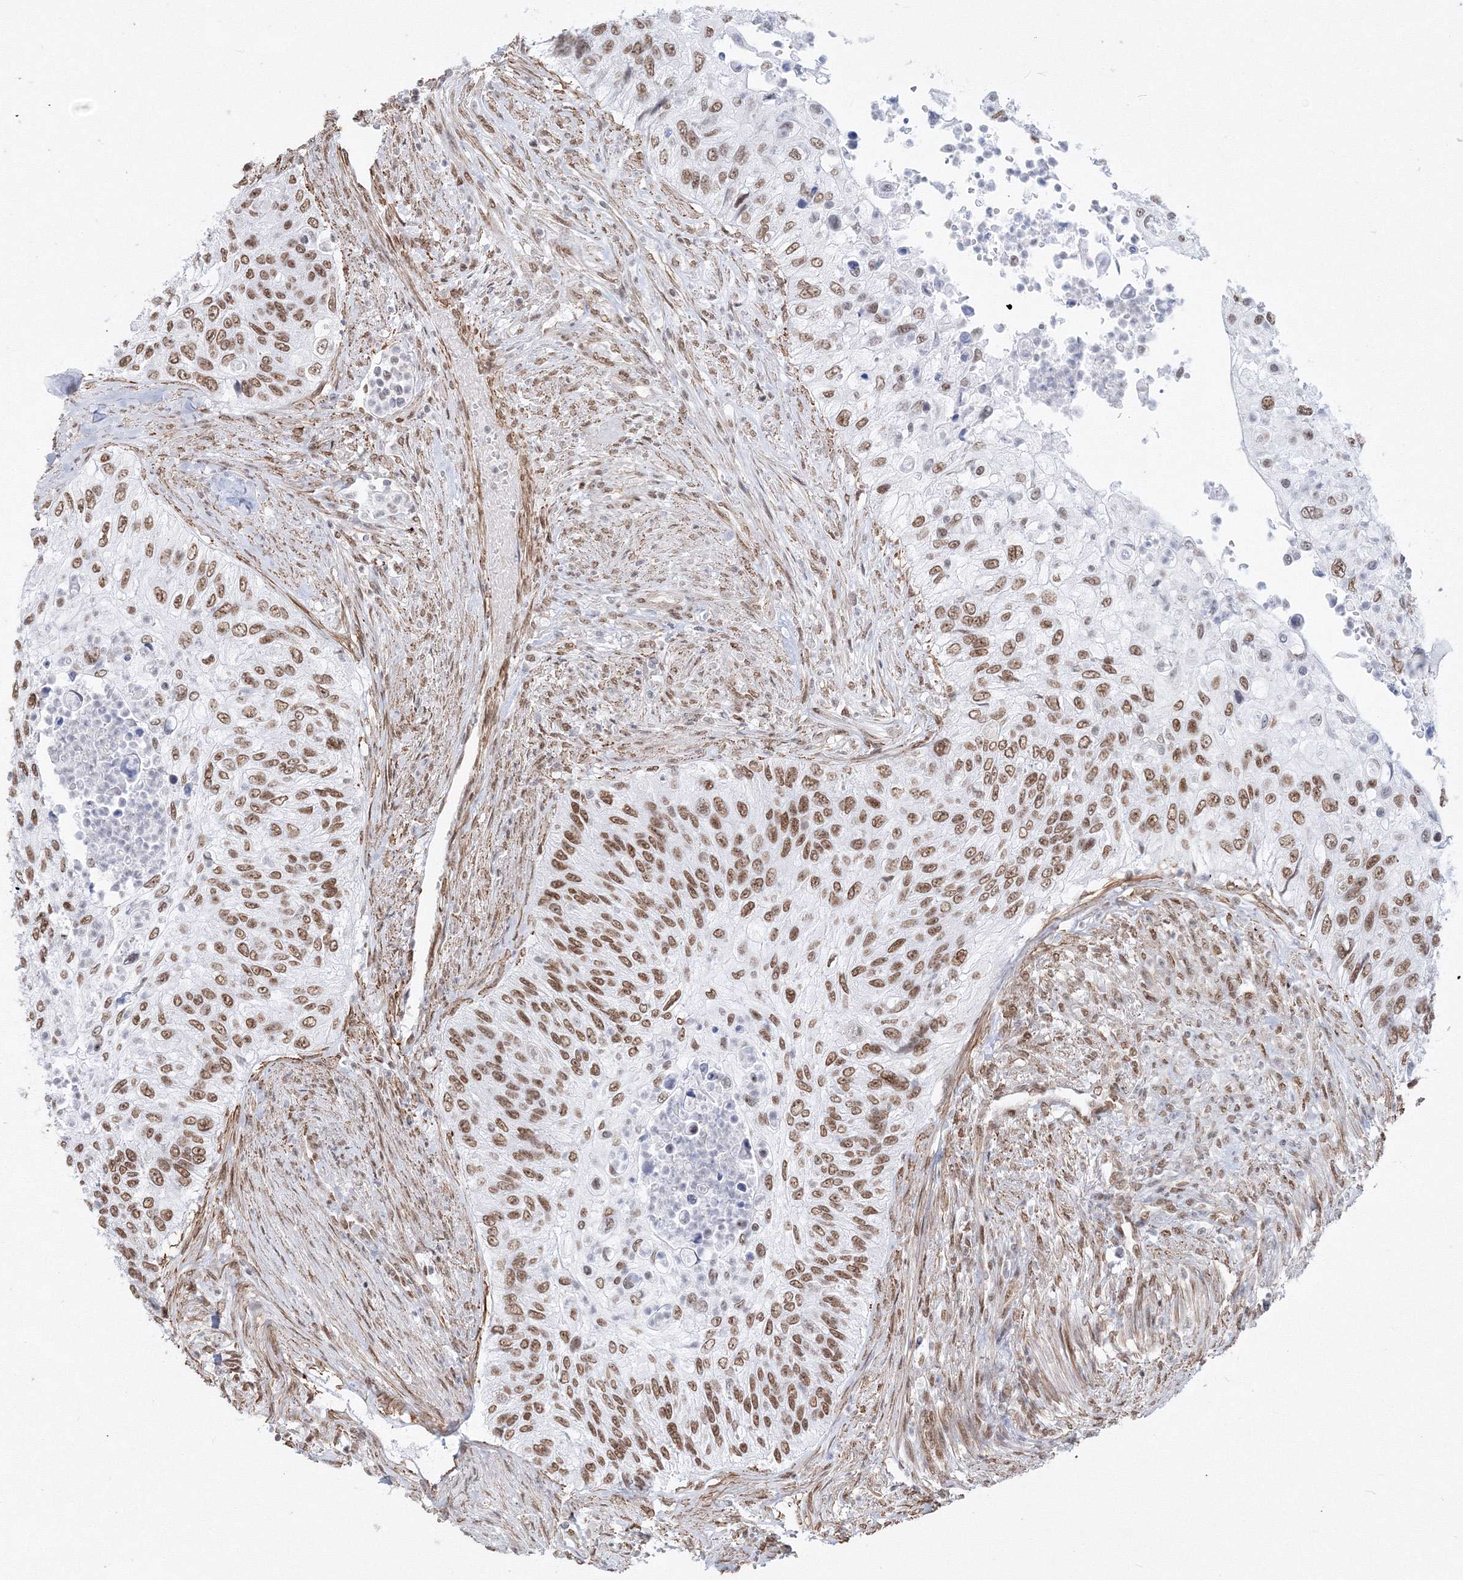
{"staining": {"intensity": "moderate", "quantity": ">75%", "location": "nuclear"}, "tissue": "urothelial cancer", "cell_type": "Tumor cells", "image_type": "cancer", "snomed": [{"axis": "morphology", "description": "Urothelial carcinoma, High grade"}, {"axis": "topography", "description": "Urinary bladder"}], "caption": "Immunohistochemical staining of high-grade urothelial carcinoma exhibits medium levels of moderate nuclear positivity in about >75% of tumor cells. Using DAB (brown) and hematoxylin (blue) stains, captured at high magnification using brightfield microscopy.", "gene": "ZNF638", "patient": {"sex": "female", "age": 60}}